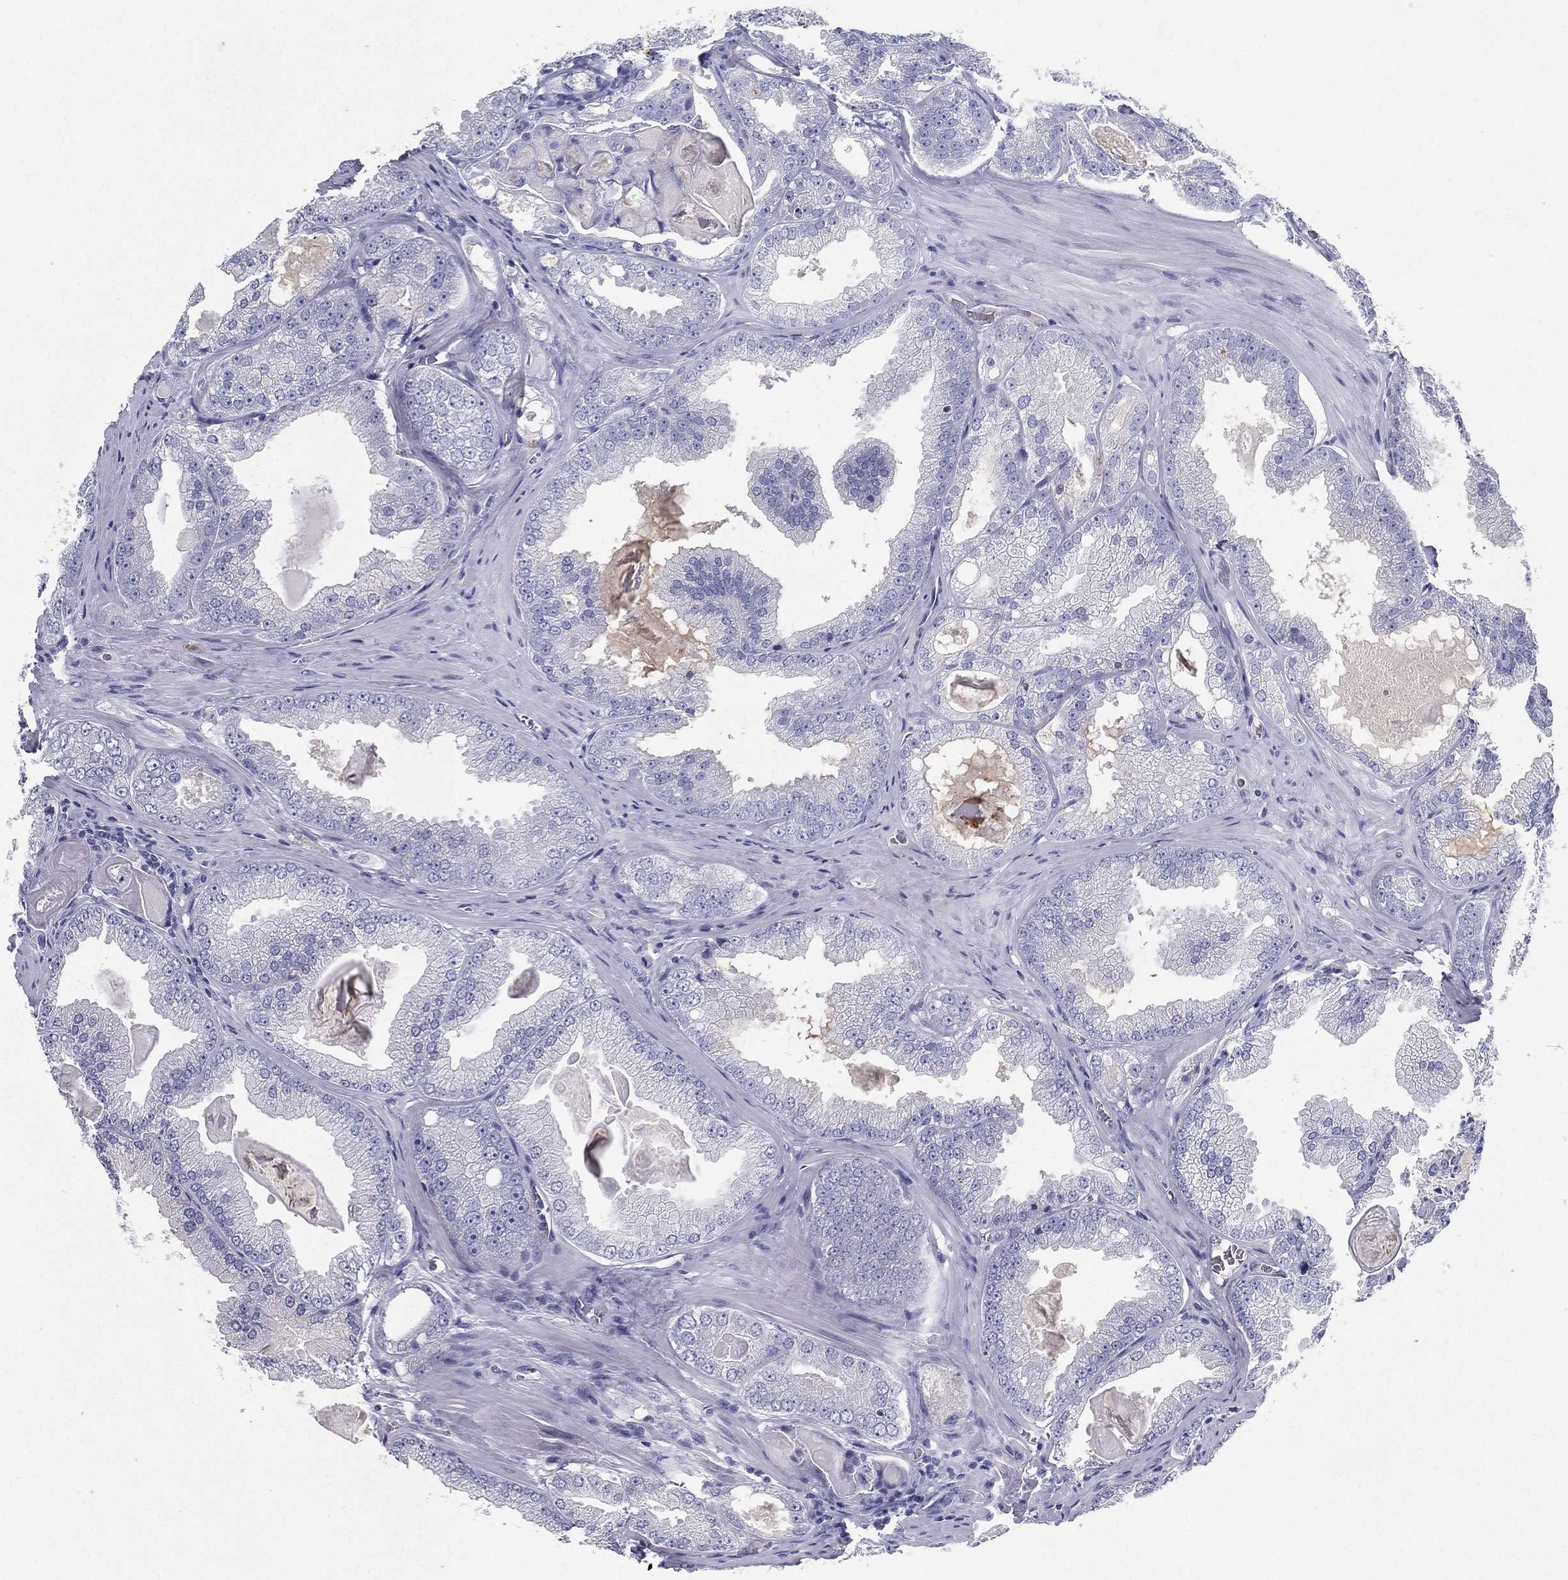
{"staining": {"intensity": "negative", "quantity": "none", "location": "none"}, "tissue": "prostate cancer", "cell_type": "Tumor cells", "image_type": "cancer", "snomed": [{"axis": "morphology", "description": "Adenocarcinoma, Low grade"}, {"axis": "topography", "description": "Prostate"}], "caption": "The photomicrograph shows no significant expression in tumor cells of prostate adenocarcinoma (low-grade).", "gene": "RGS13", "patient": {"sex": "male", "age": 72}}